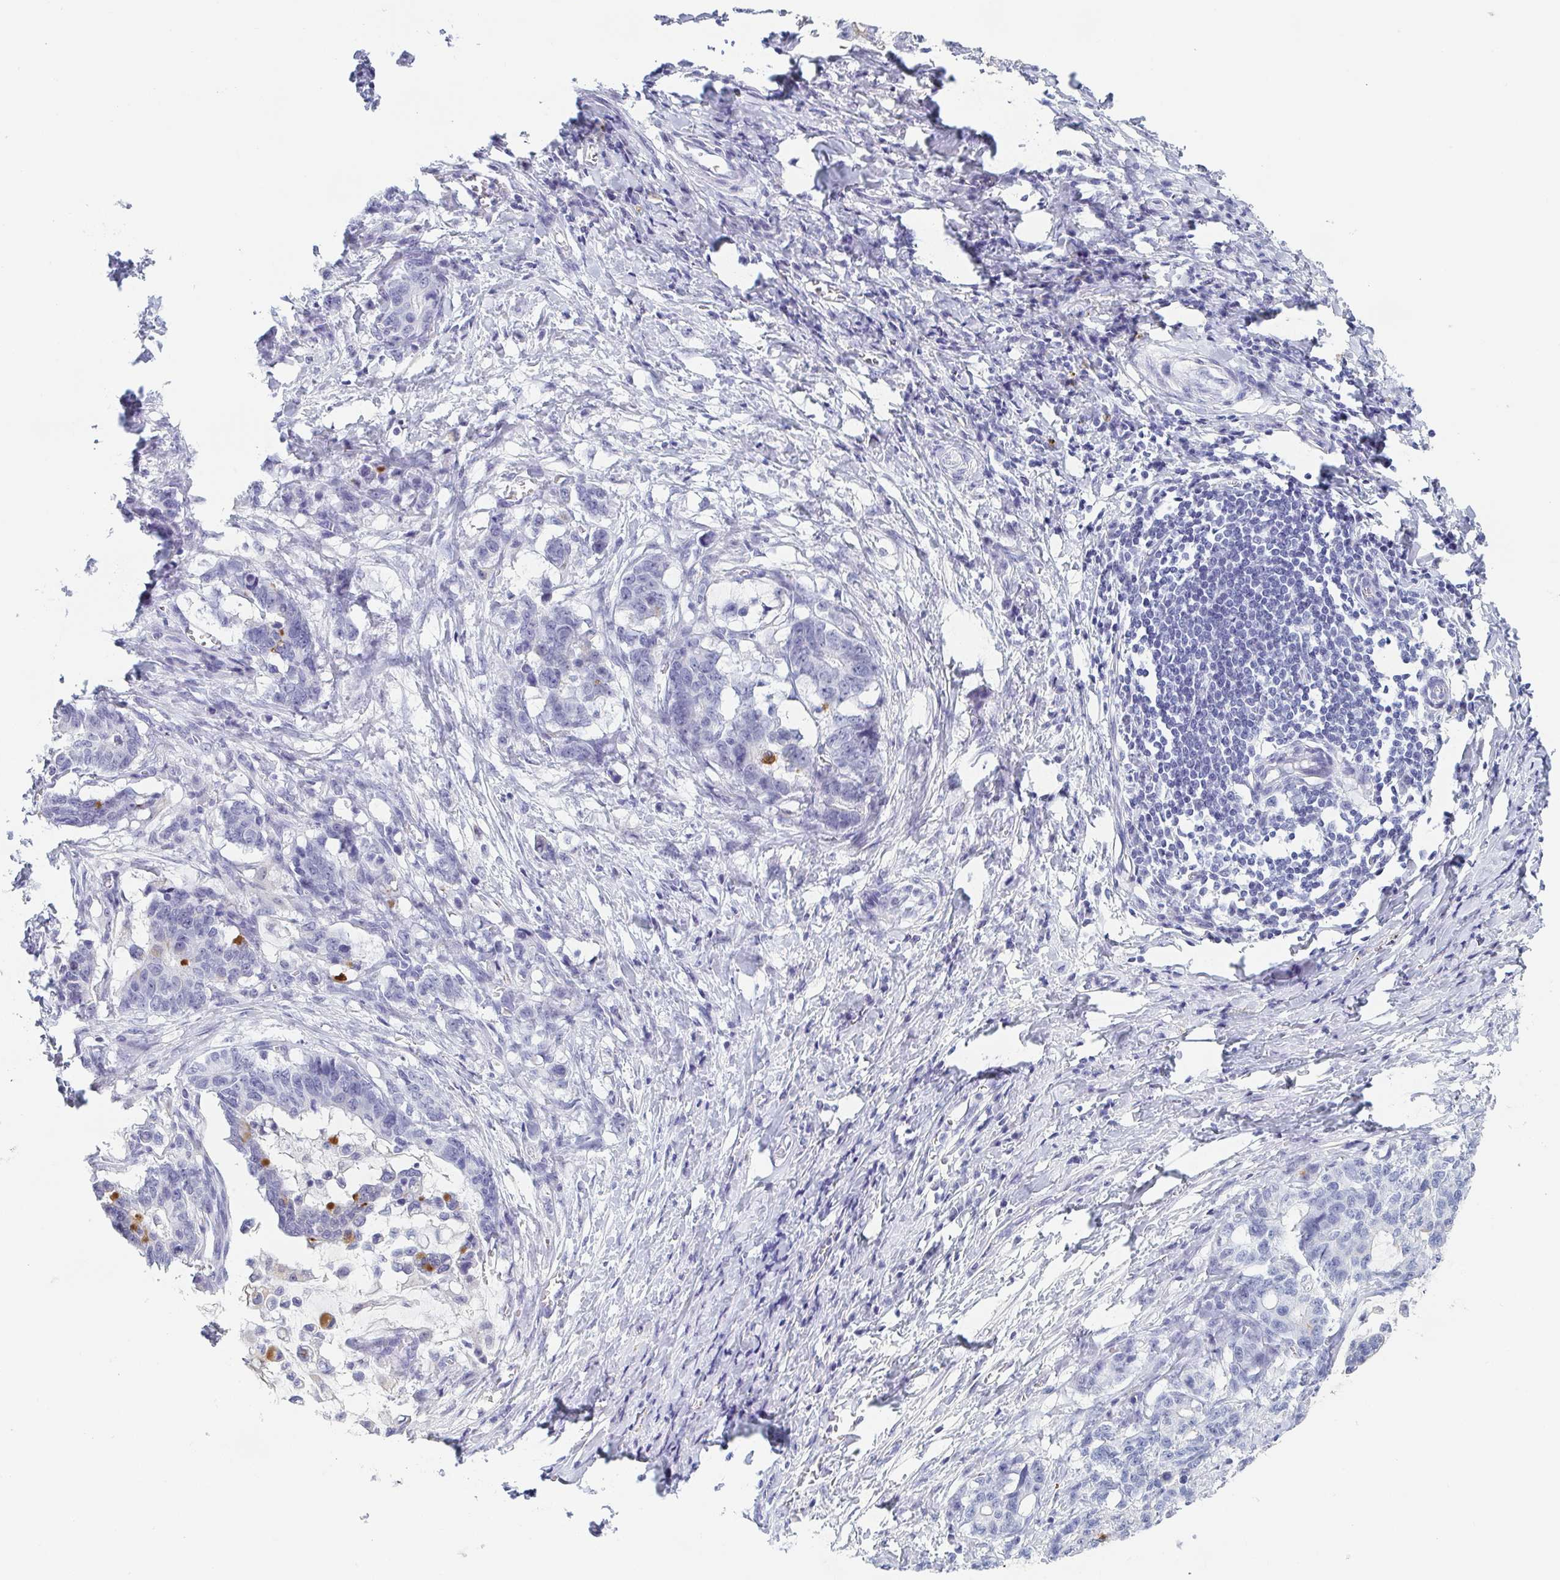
{"staining": {"intensity": "moderate", "quantity": "<25%", "location": "cytoplasmic/membranous"}, "tissue": "stomach cancer", "cell_type": "Tumor cells", "image_type": "cancer", "snomed": [{"axis": "morphology", "description": "Normal tissue, NOS"}, {"axis": "morphology", "description": "Adenocarcinoma, NOS"}, {"axis": "topography", "description": "Stomach"}], "caption": "An immunohistochemistry (IHC) photomicrograph of tumor tissue is shown. Protein staining in brown highlights moderate cytoplasmic/membranous positivity in adenocarcinoma (stomach) within tumor cells.", "gene": "REG4", "patient": {"sex": "female", "age": 64}}